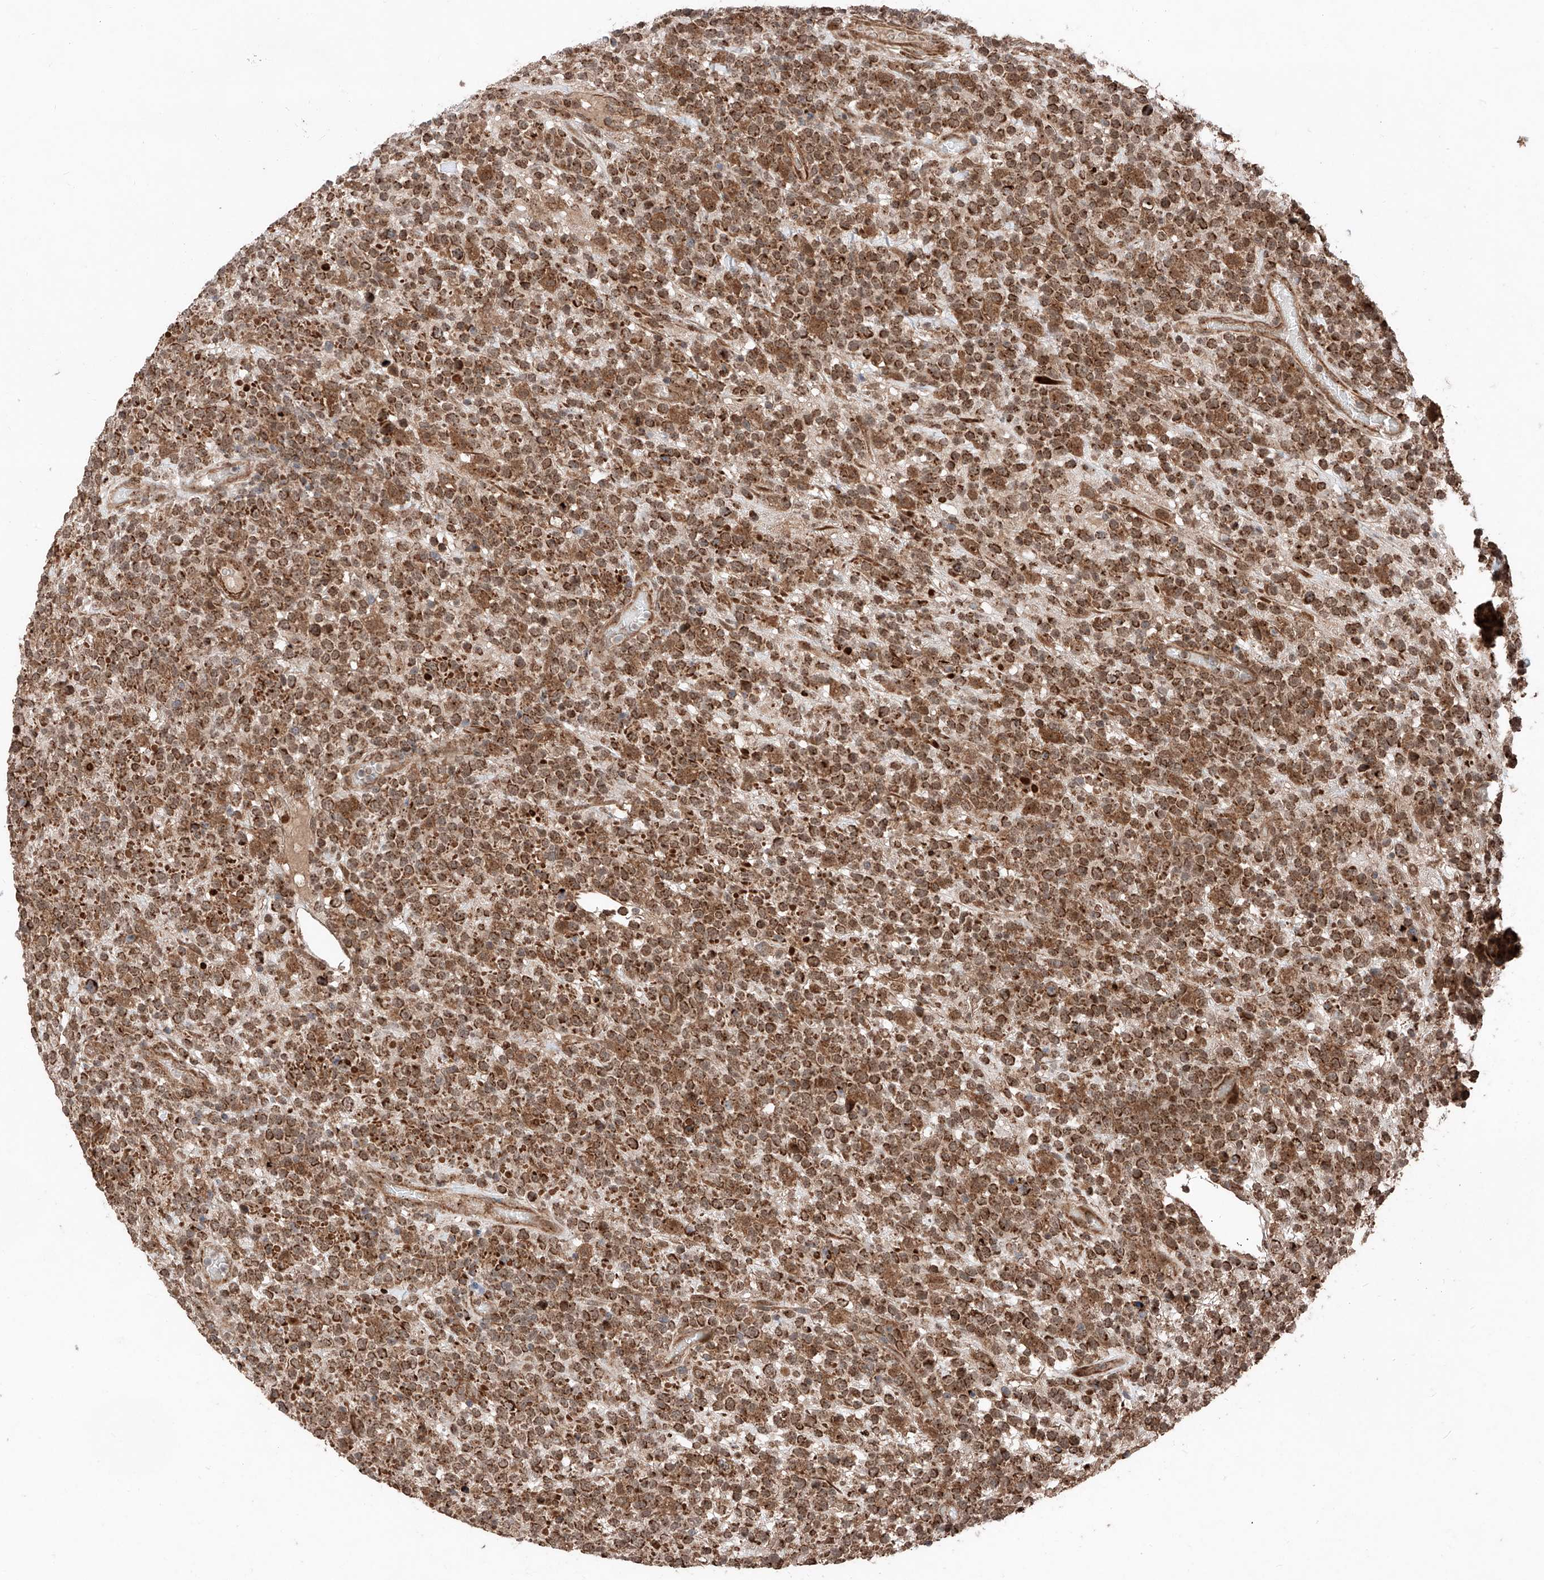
{"staining": {"intensity": "strong", "quantity": ">75%", "location": "cytoplasmic/membranous"}, "tissue": "lymphoma", "cell_type": "Tumor cells", "image_type": "cancer", "snomed": [{"axis": "morphology", "description": "Malignant lymphoma, non-Hodgkin's type, High grade"}, {"axis": "topography", "description": "Colon"}], "caption": "A brown stain labels strong cytoplasmic/membranous expression of a protein in human high-grade malignant lymphoma, non-Hodgkin's type tumor cells.", "gene": "ZSCAN29", "patient": {"sex": "female", "age": 53}}